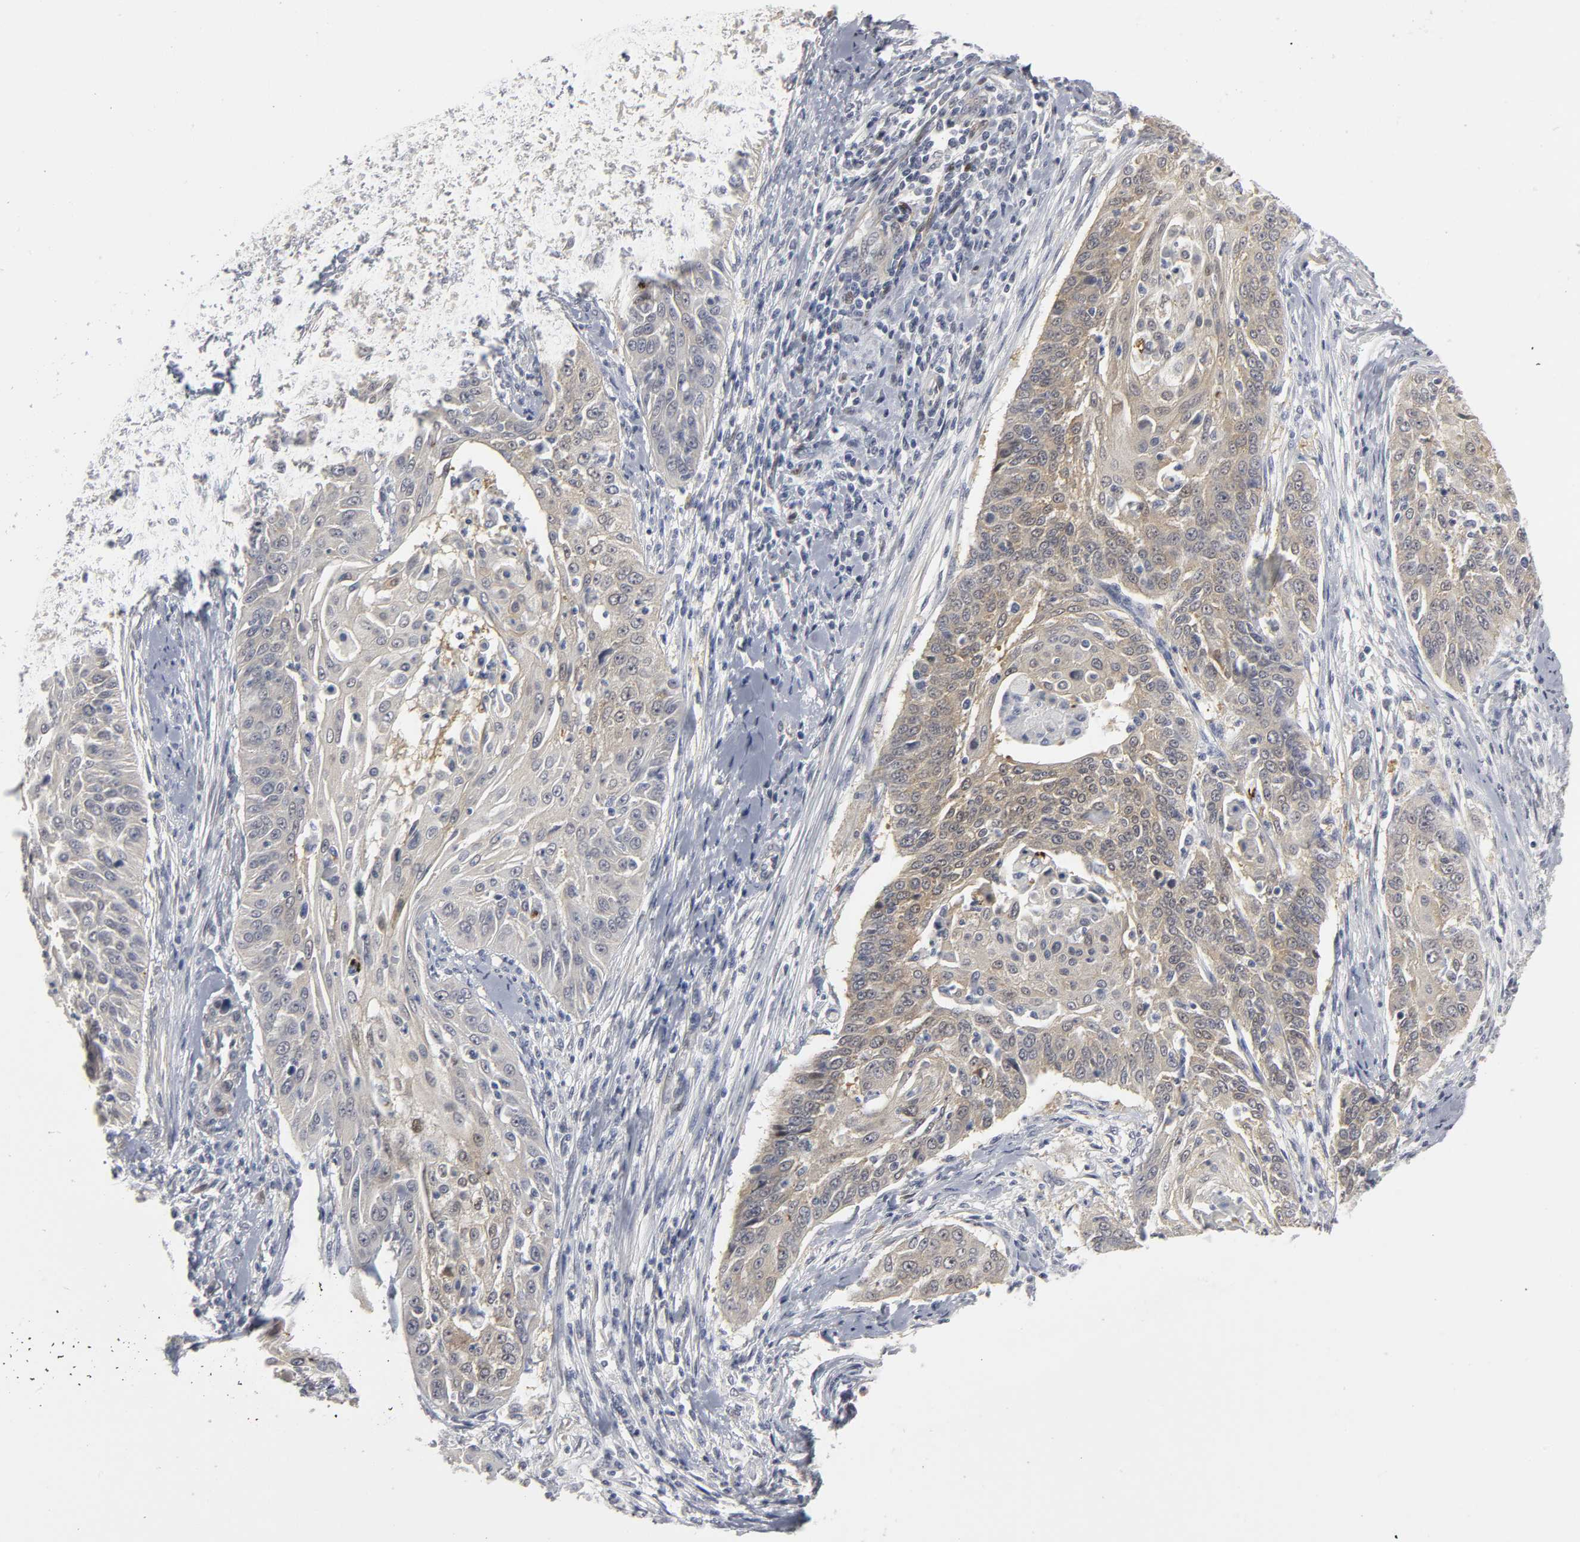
{"staining": {"intensity": "weak", "quantity": "25%-75%", "location": "cytoplasmic/membranous"}, "tissue": "cervical cancer", "cell_type": "Tumor cells", "image_type": "cancer", "snomed": [{"axis": "morphology", "description": "Squamous cell carcinoma, NOS"}, {"axis": "topography", "description": "Cervix"}], "caption": "The immunohistochemical stain labels weak cytoplasmic/membranous positivity in tumor cells of cervical squamous cell carcinoma tissue.", "gene": "PDLIM3", "patient": {"sex": "female", "age": 33}}